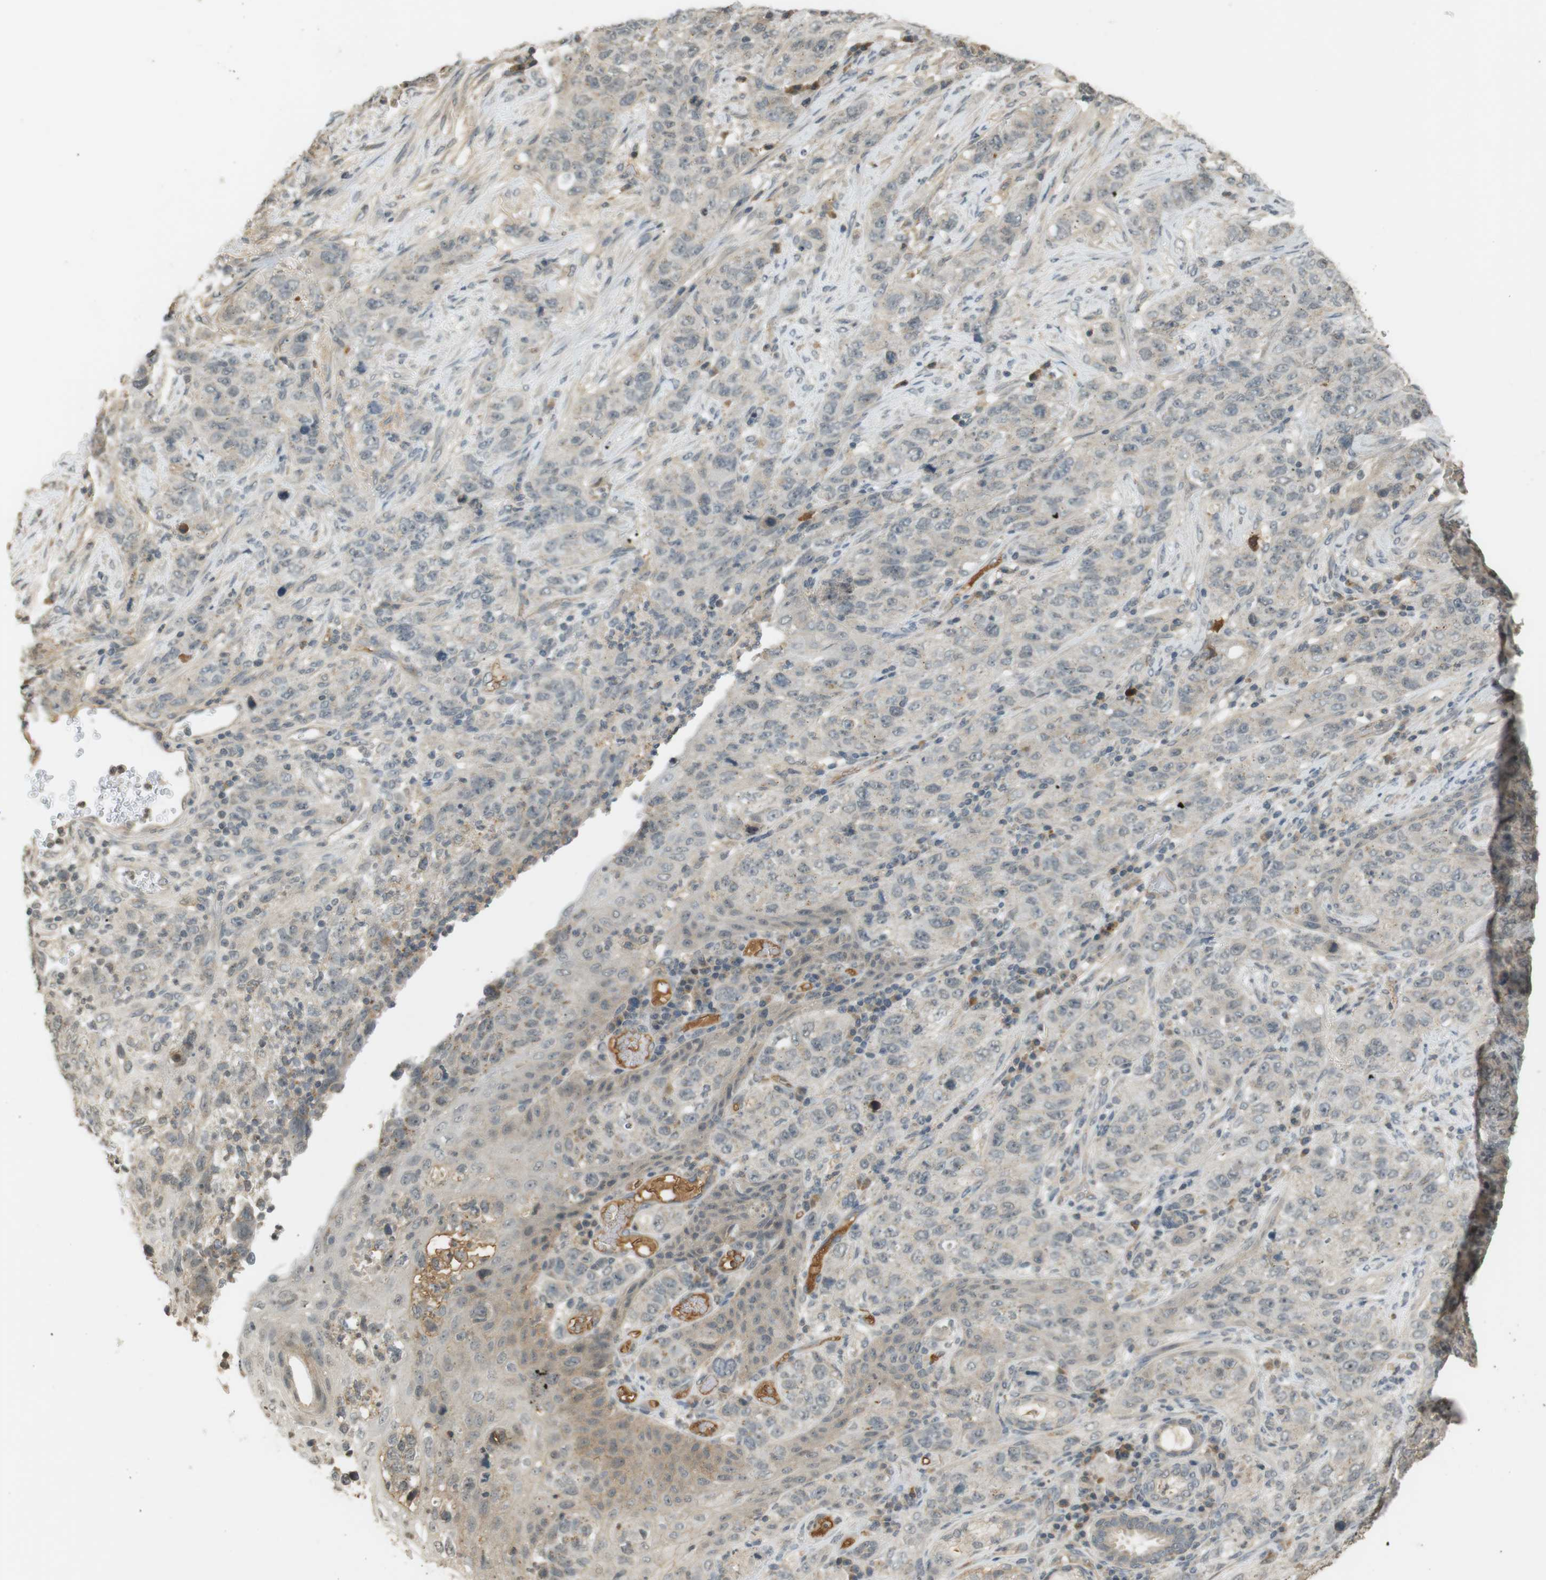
{"staining": {"intensity": "weak", "quantity": "<25%", "location": "cytoplasmic/membranous"}, "tissue": "stomach cancer", "cell_type": "Tumor cells", "image_type": "cancer", "snomed": [{"axis": "morphology", "description": "Adenocarcinoma, NOS"}, {"axis": "topography", "description": "Stomach"}], "caption": "High magnification brightfield microscopy of stomach cancer stained with DAB (brown) and counterstained with hematoxylin (blue): tumor cells show no significant positivity.", "gene": "SRR", "patient": {"sex": "male", "age": 48}}